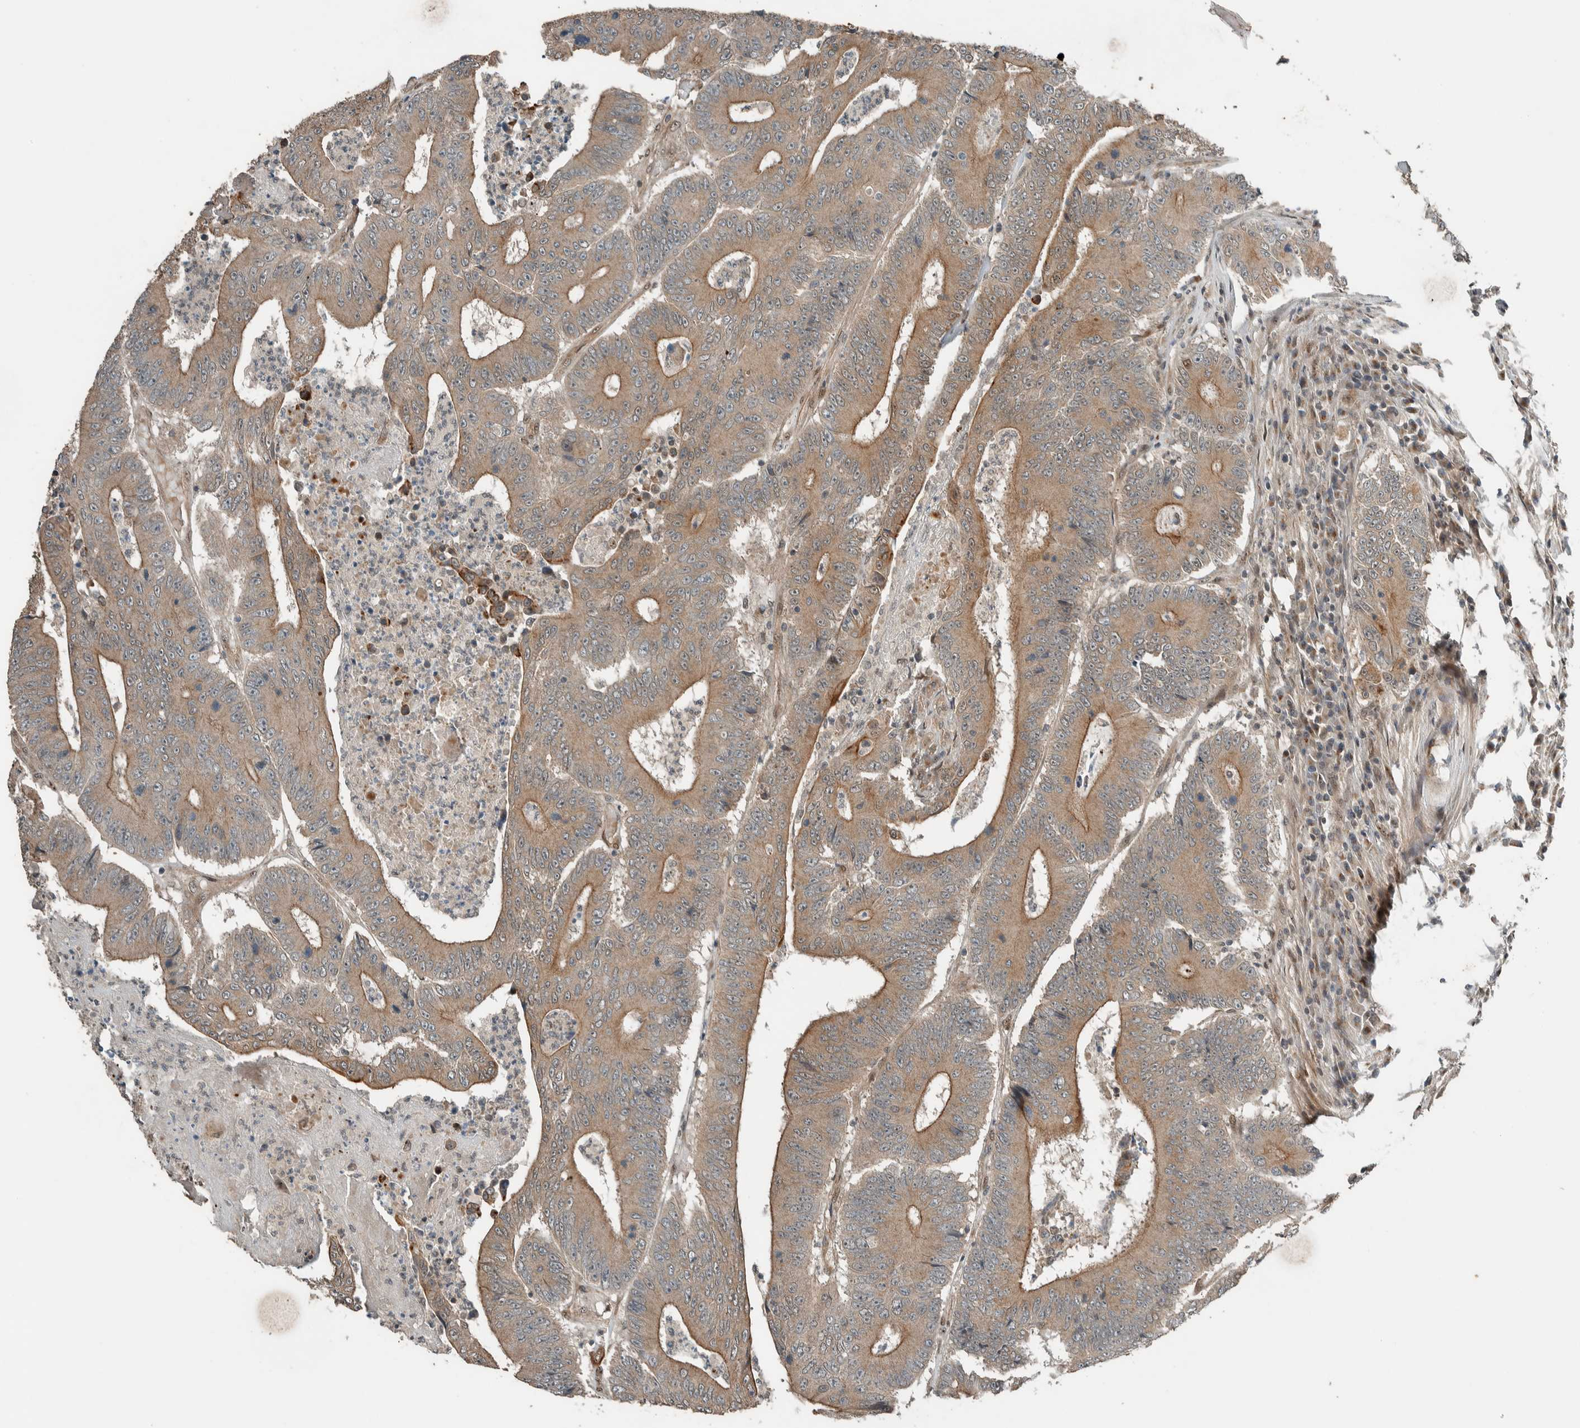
{"staining": {"intensity": "moderate", "quantity": ">75%", "location": "cytoplasmic/membranous,nuclear"}, "tissue": "colorectal cancer", "cell_type": "Tumor cells", "image_type": "cancer", "snomed": [{"axis": "morphology", "description": "Adenocarcinoma, NOS"}, {"axis": "topography", "description": "Colon"}], "caption": "IHC of adenocarcinoma (colorectal) shows medium levels of moderate cytoplasmic/membranous and nuclear staining in about >75% of tumor cells.", "gene": "STXBP4", "patient": {"sex": "male", "age": 83}}